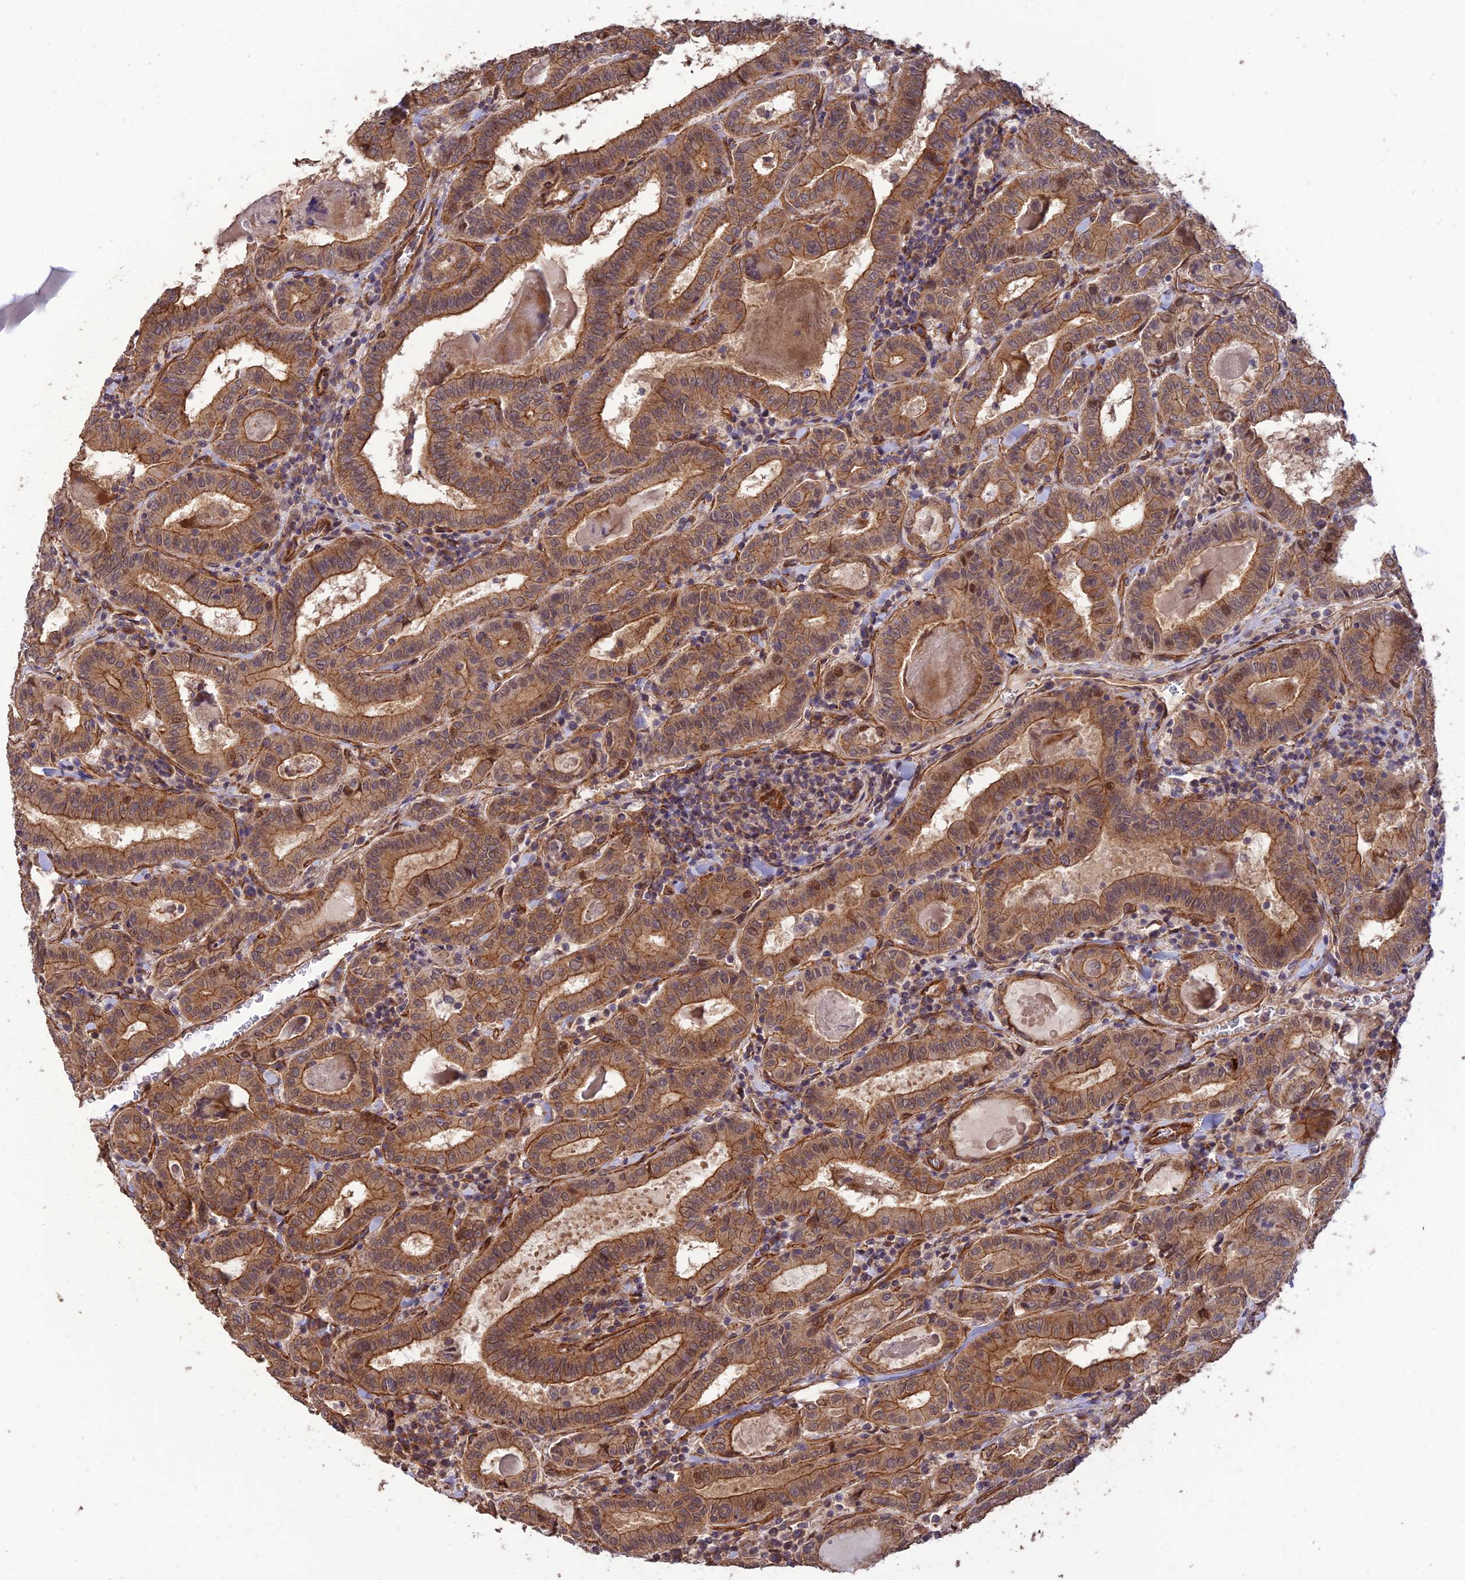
{"staining": {"intensity": "moderate", "quantity": ">75%", "location": "cytoplasmic/membranous,nuclear"}, "tissue": "thyroid cancer", "cell_type": "Tumor cells", "image_type": "cancer", "snomed": [{"axis": "morphology", "description": "Papillary adenocarcinoma, NOS"}, {"axis": "topography", "description": "Thyroid gland"}], "caption": "Tumor cells display medium levels of moderate cytoplasmic/membranous and nuclear expression in approximately >75% of cells in human papillary adenocarcinoma (thyroid). (Stains: DAB in brown, nuclei in blue, Microscopy: brightfield microscopy at high magnification).", "gene": "HOMER2", "patient": {"sex": "female", "age": 72}}